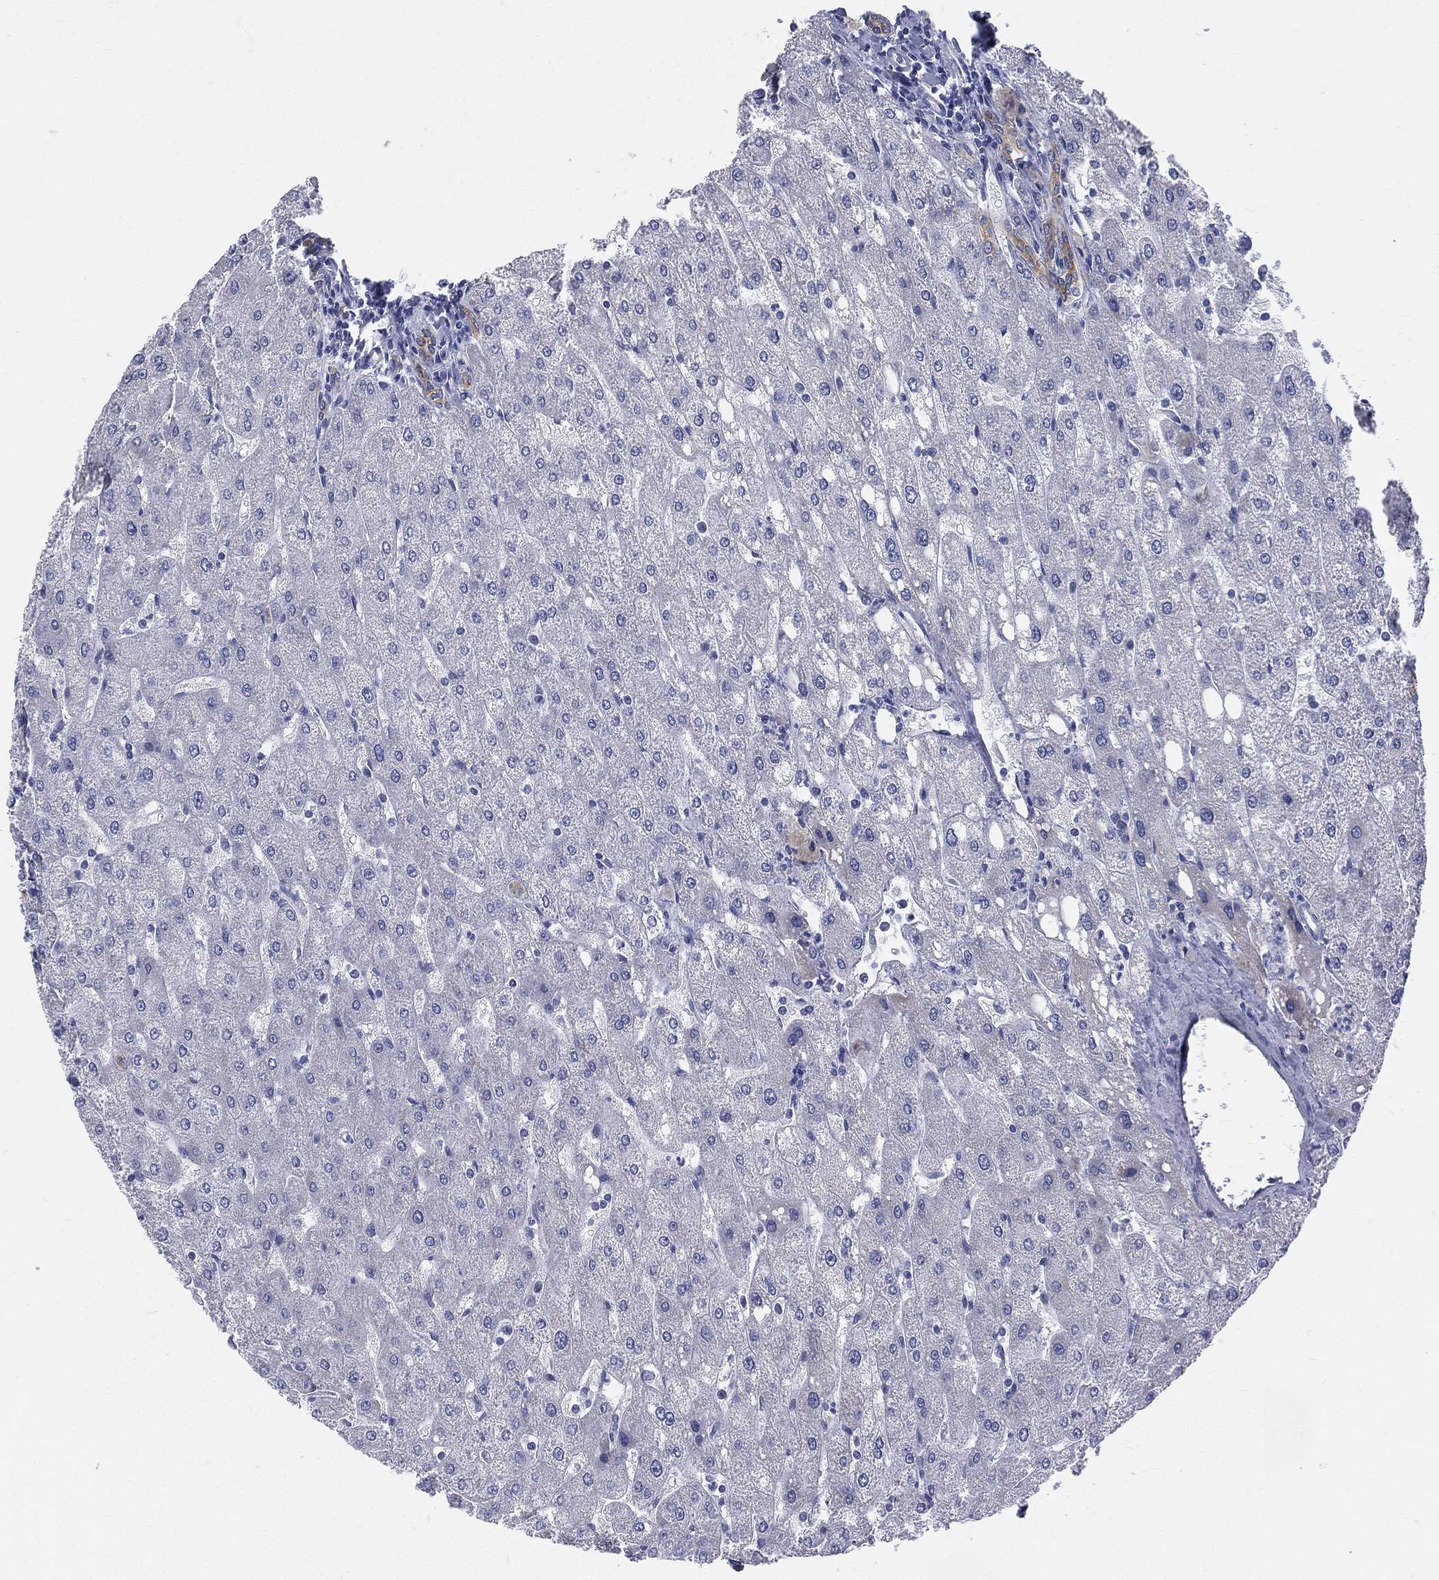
{"staining": {"intensity": "weak", "quantity": "<25%", "location": "cytoplasmic/membranous"}, "tissue": "liver", "cell_type": "Cholangiocytes", "image_type": "normal", "snomed": [{"axis": "morphology", "description": "Normal tissue, NOS"}, {"axis": "topography", "description": "Liver"}], "caption": "Human liver stained for a protein using IHC displays no staining in cholangiocytes.", "gene": "PWWP3A", "patient": {"sex": "male", "age": 67}}